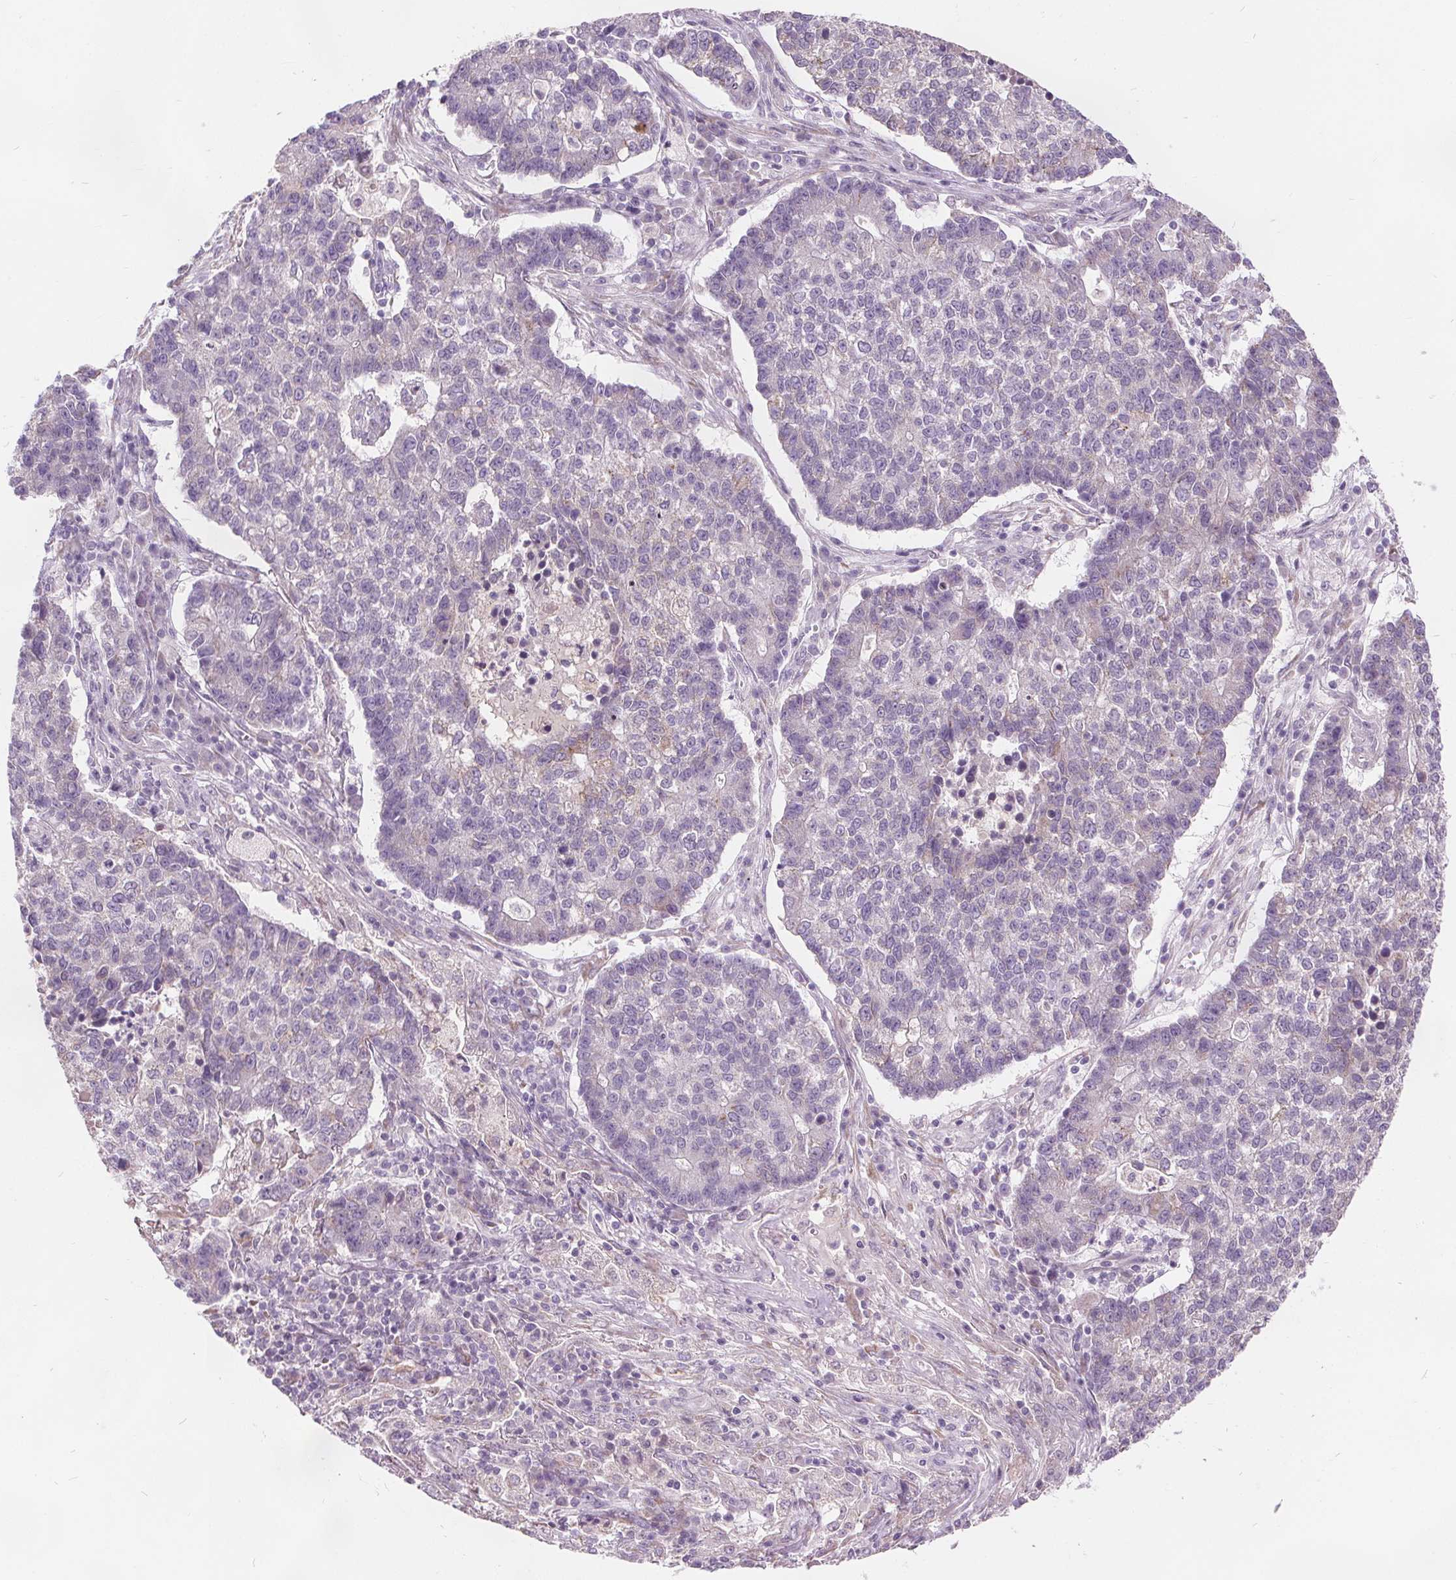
{"staining": {"intensity": "negative", "quantity": "none", "location": "none"}, "tissue": "lung cancer", "cell_type": "Tumor cells", "image_type": "cancer", "snomed": [{"axis": "morphology", "description": "Adenocarcinoma, NOS"}, {"axis": "topography", "description": "Lung"}], "caption": "Micrograph shows no significant protein expression in tumor cells of lung cancer (adenocarcinoma). (DAB (3,3'-diaminobenzidine) immunohistochemistry (IHC) with hematoxylin counter stain).", "gene": "ACOX2", "patient": {"sex": "male", "age": 57}}